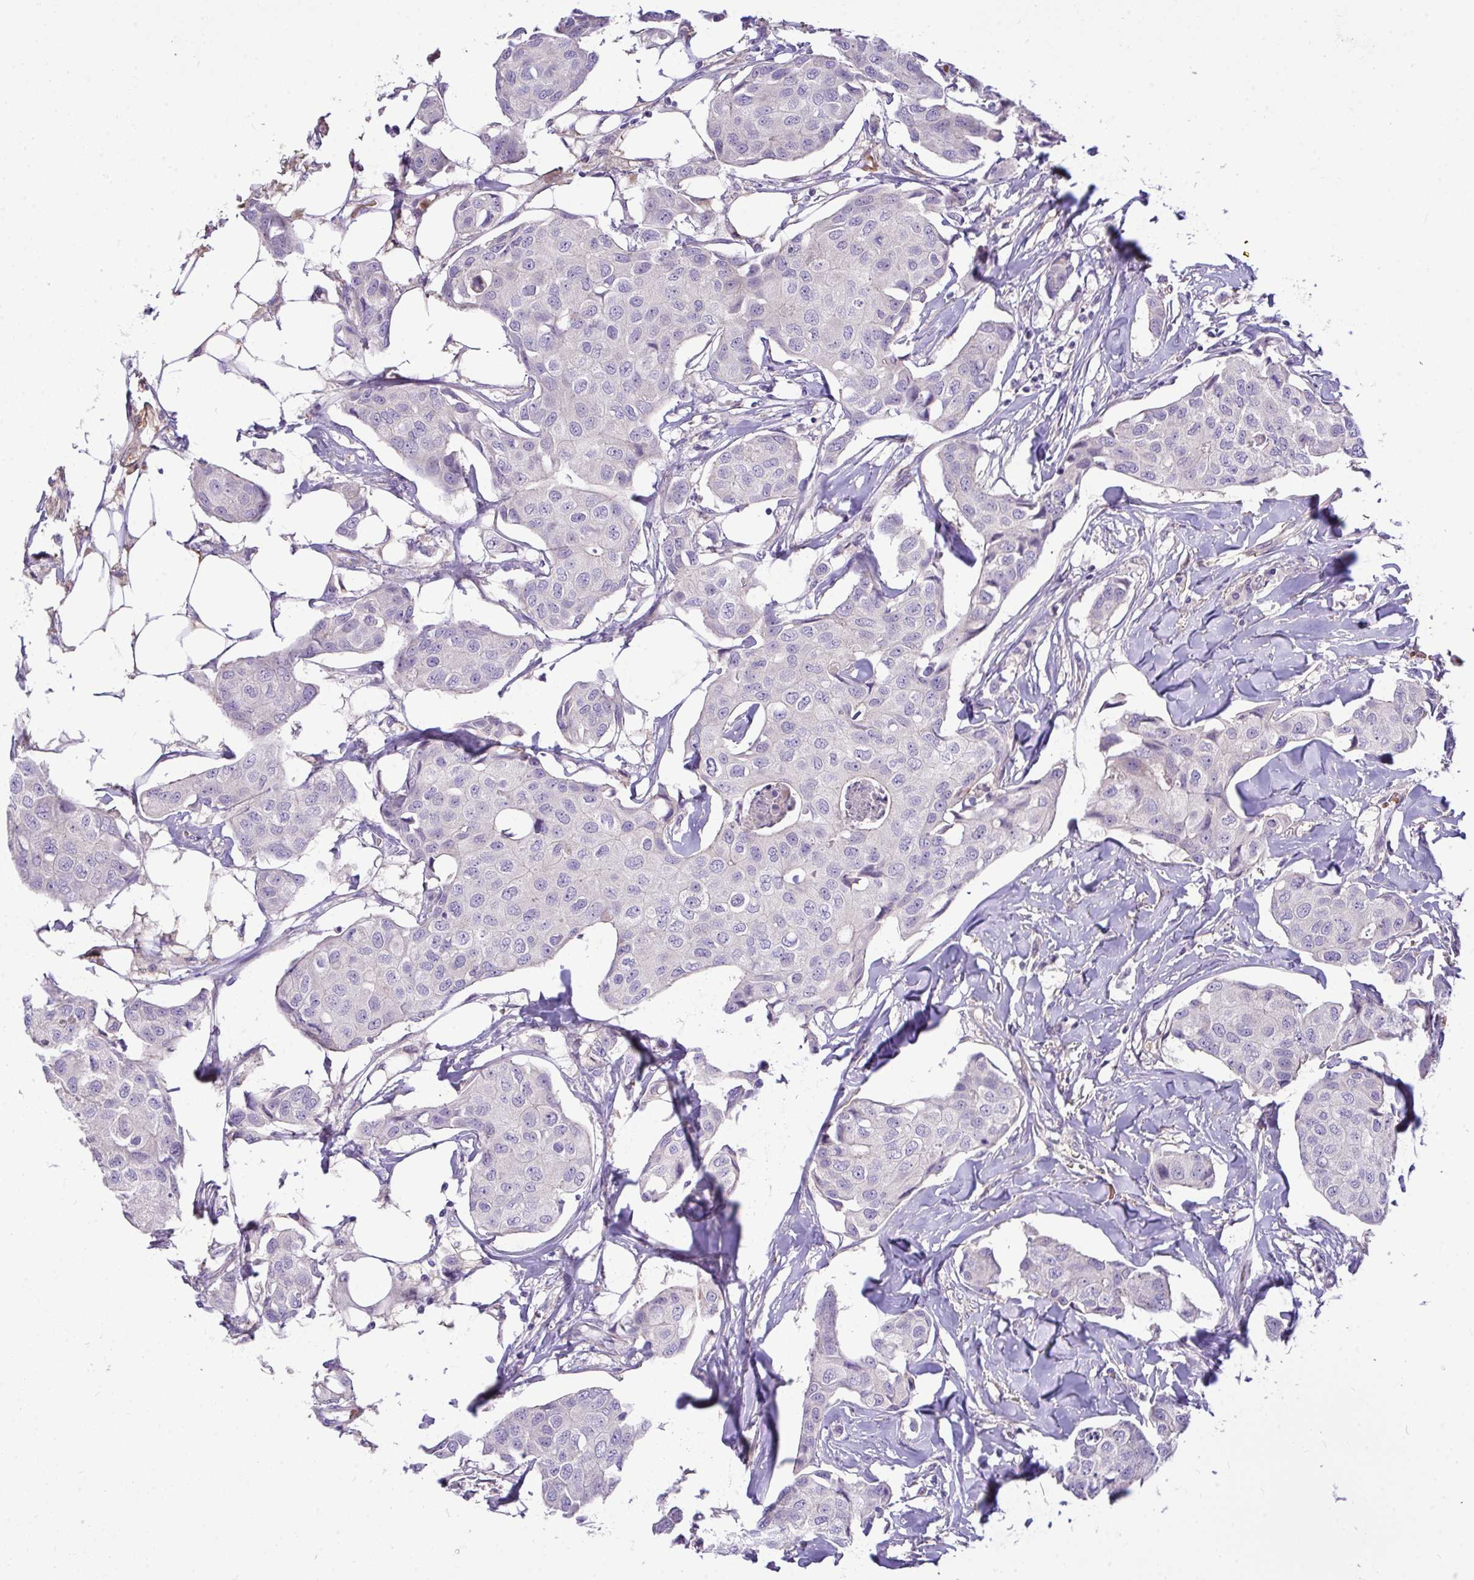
{"staining": {"intensity": "negative", "quantity": "none", "location": "none"}, "tissue": "breast cancer", "cell_type": "Tumor cells", "image_type": "cancer", "snomed": [{"axis": "morphology", "description": "Duct carcinoma"}, {"axis": "topography", "description": "Breast"}, {"axis": "topography", "description": "Lymph node"}], "caption": "The image shows no staining of tumor cells in breast invasive ductal carcinoma.", "gene": "MOCS1", "patient": {"sex": "female", "age": 80}}